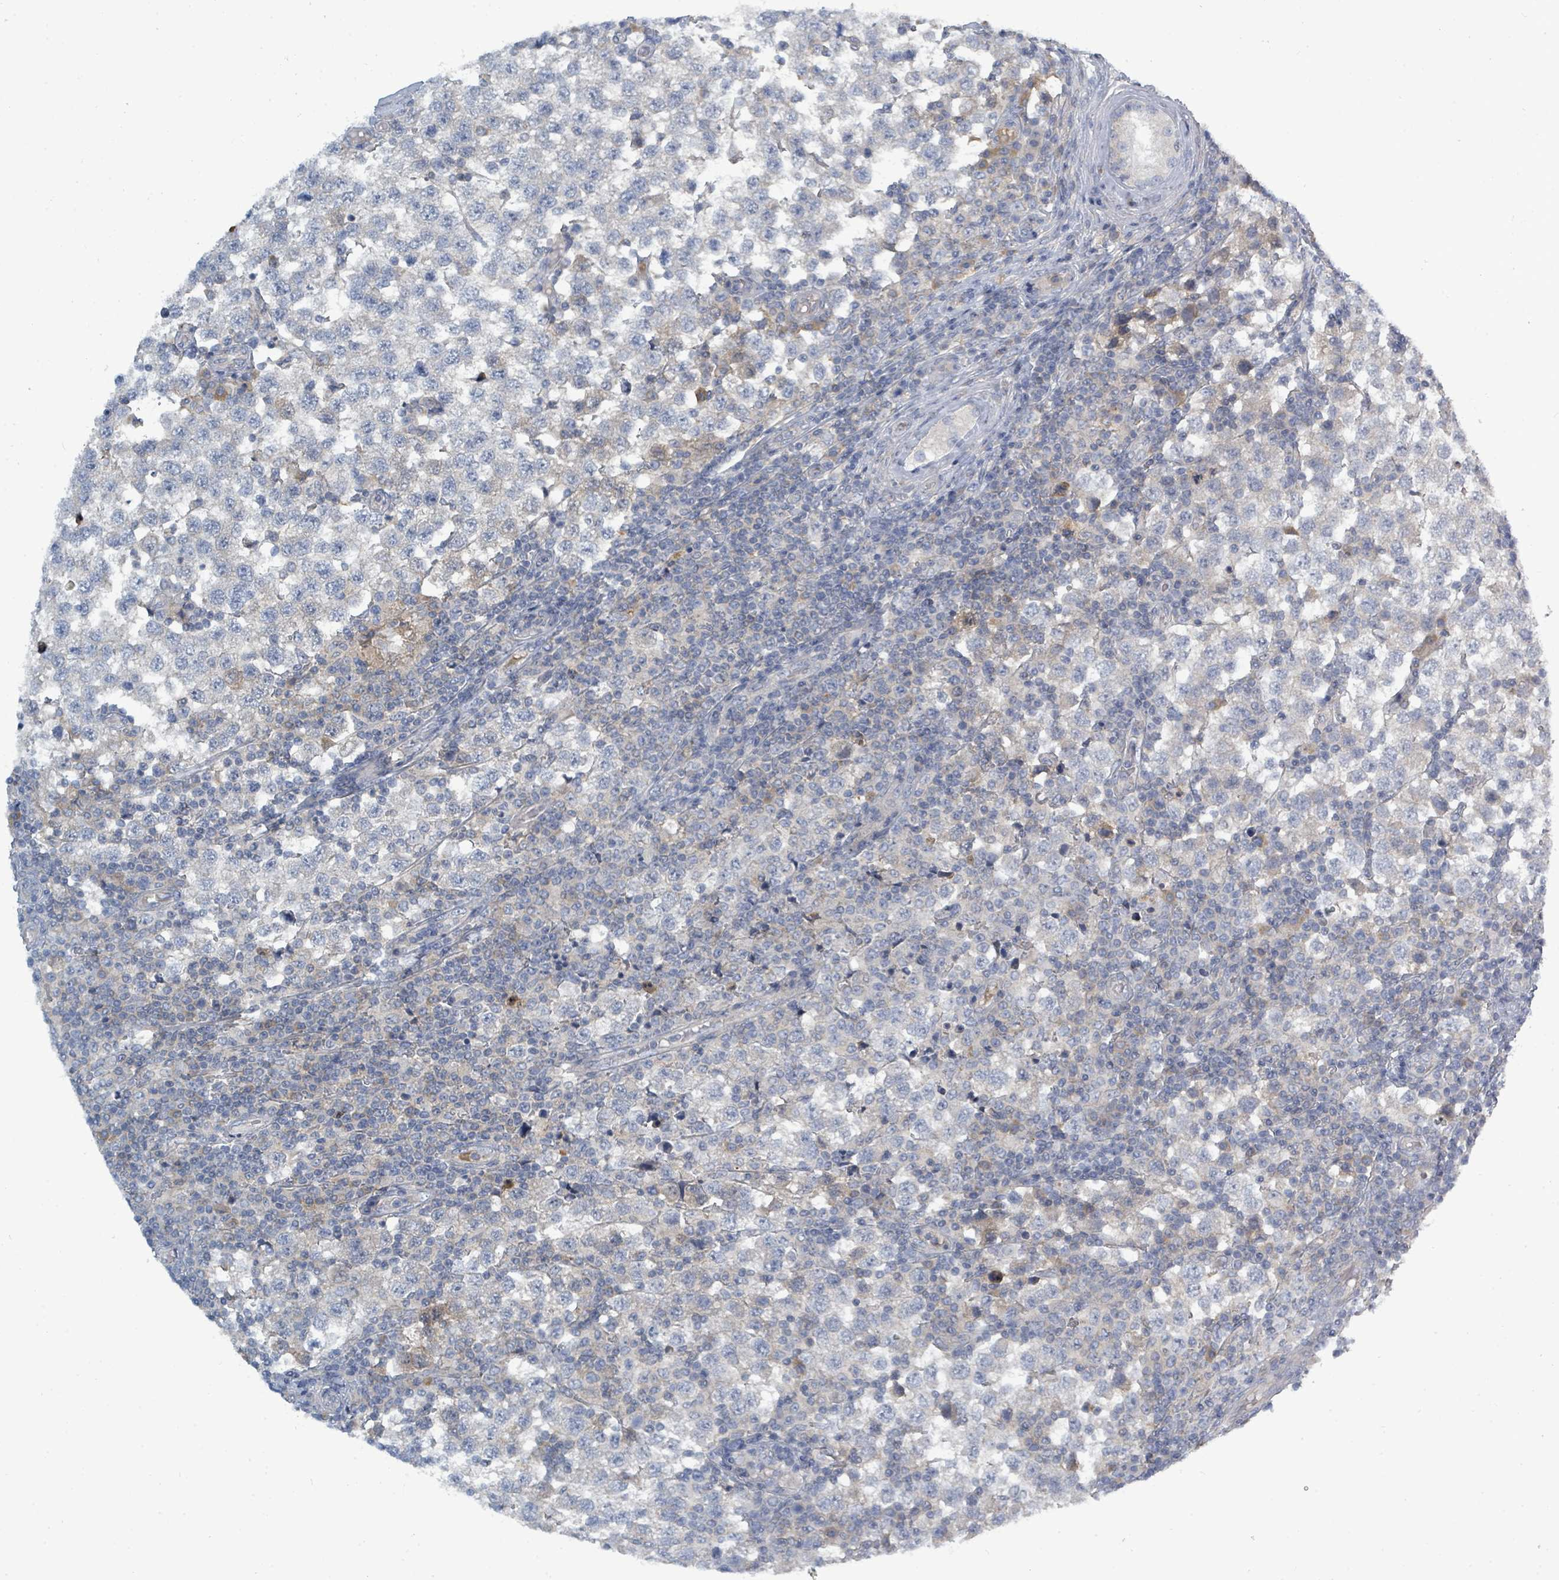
{"staining": {"intensity": "negative", "quantity": "none", "location": "none"}, "tissue": "testis cancer", "cell_type": "Tumor cells", "image_type": "cancer", "snomed": [{"axis": "morphology", "description": "Seminoma, NOS"}, {"axis": "topography", "description": "Testis"}], "caption": "This is an immunohistochemistry (IHC) photomicrograph of testis seminoma. There is no staining in tumor cells.", "gene": "SLC25A23", "patient": {"sex": "male", "age": 34}}